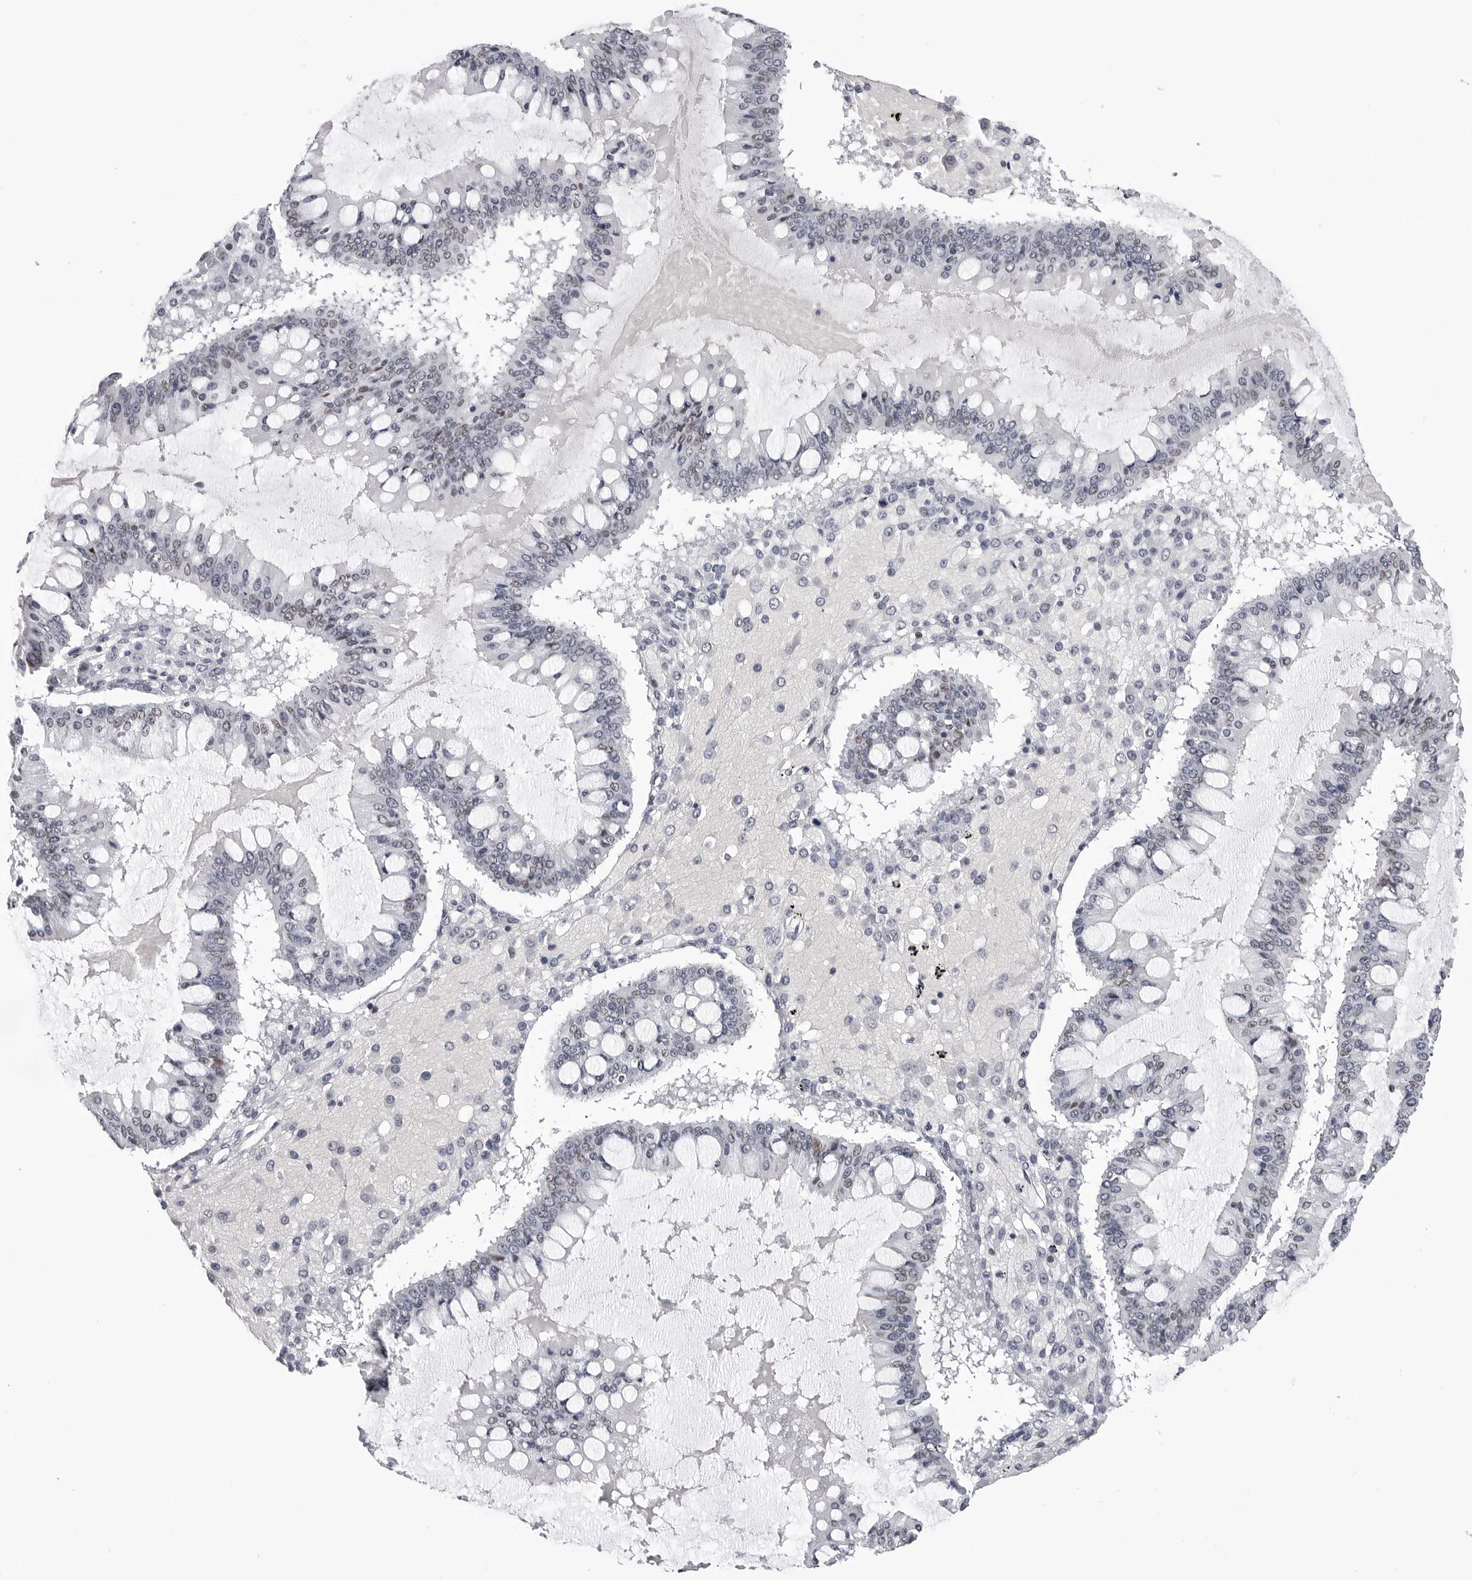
{"staining": {"intensity": "weak", "quantity": "<25%", "location": "nuclear"}, "tissue": "ovarian cancer", "cell_type": "Tumor cells", "image_type": "cancer", "snomed": [{"axis": "morphology", "description": "Cystadenocarcinoma, mucinous, NOS"}, {"axis": "topography", "description": "Ovary"}], "caption": "An IHC image of mucinous cystadenocarcinoma (ovarian) is shown. There is no staining in tumor cells of mucinous cystadenocarcinoma (ovarian).", "gene": "SF3B4", "patient": {"sex": "female", "age": 73}}